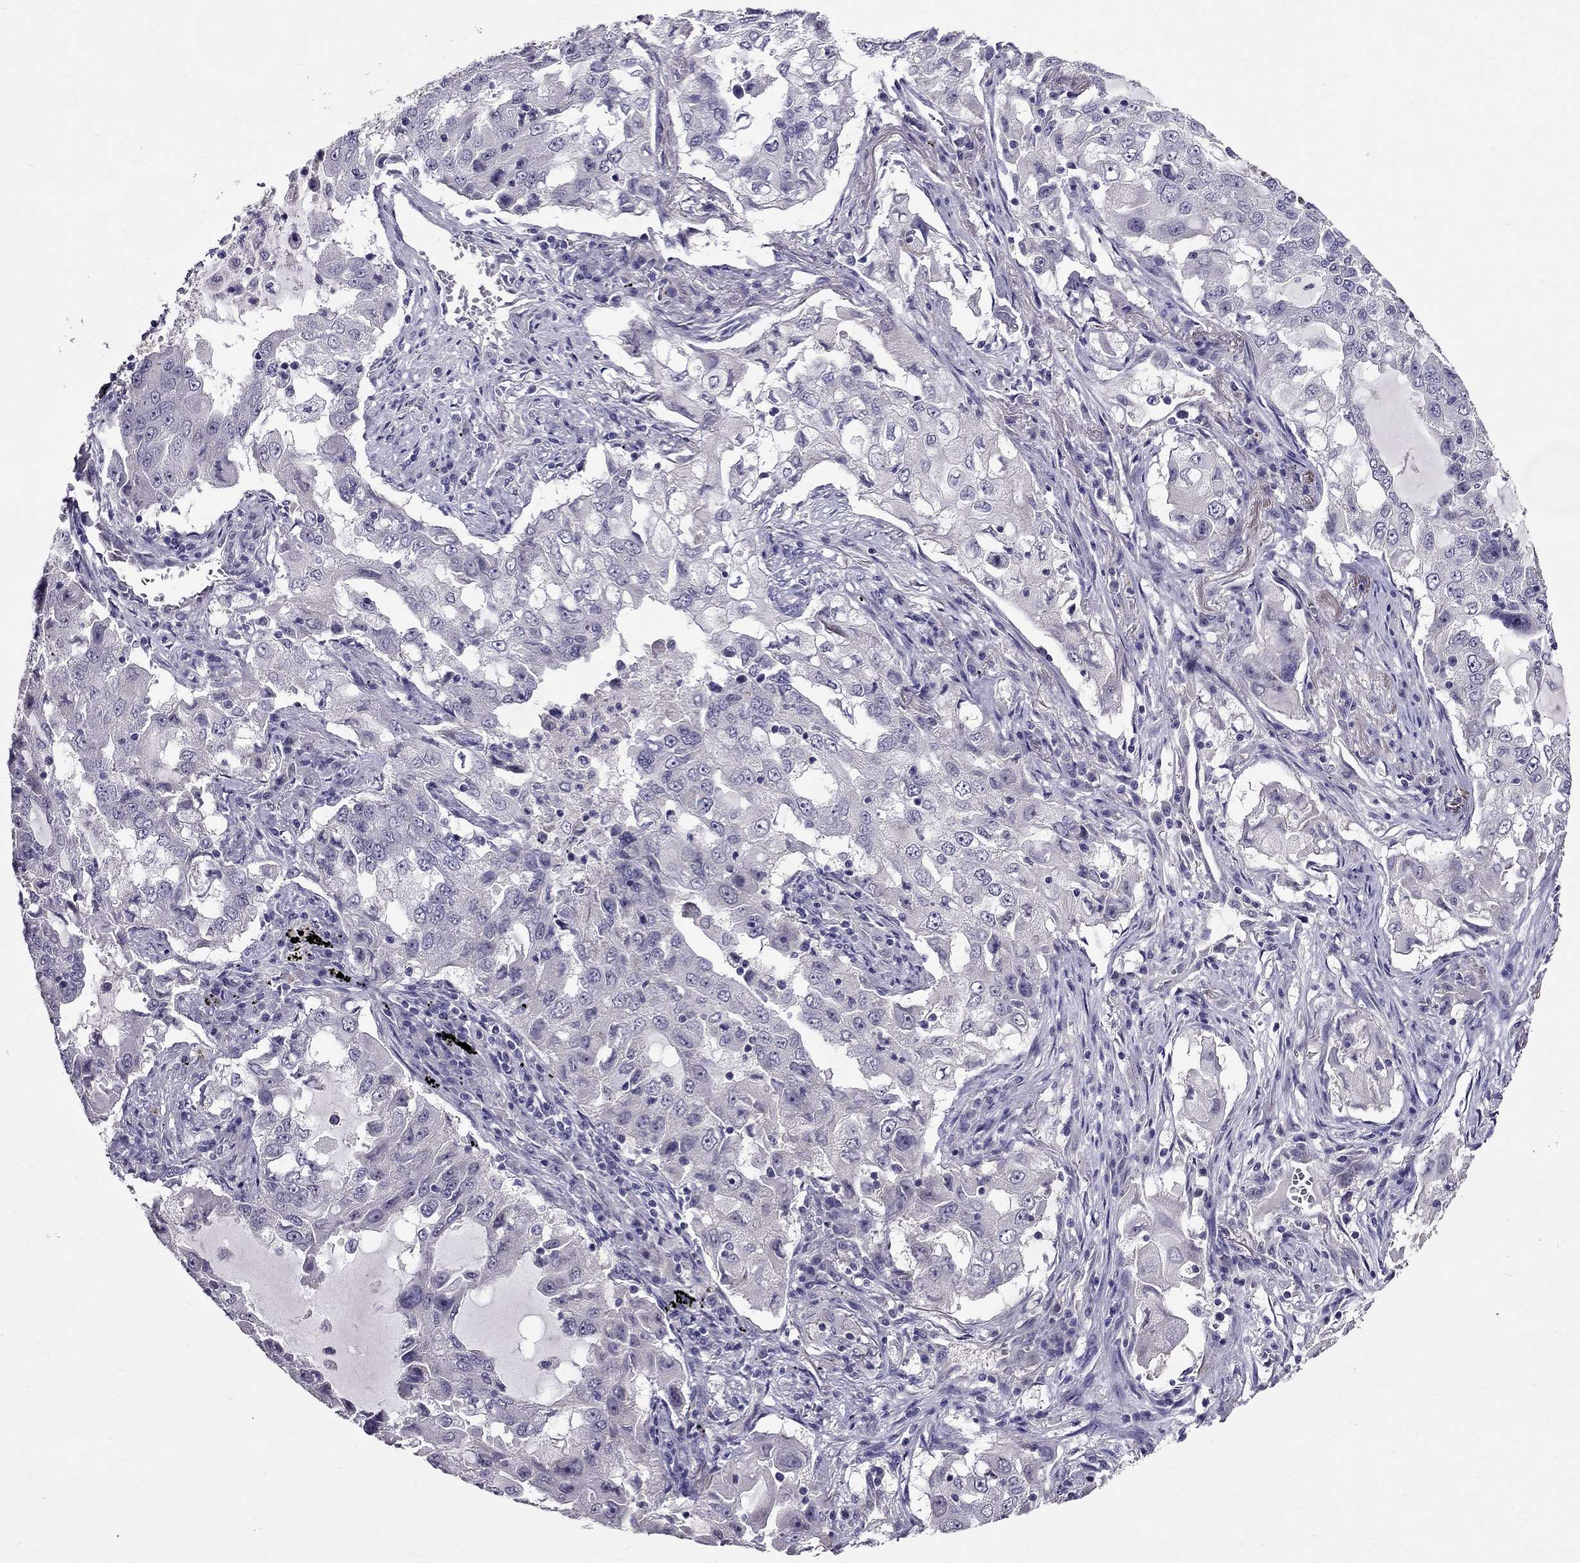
{"staining": {"intensity": "negative", "quantity": "none", "location": "none"}, "tissue": "lung cancer", "cell_type": "Tumor cells", "image_type": "cancer", "snomed": [{"axis": "morphology", "description": "Adenocarcinoma, NOS"}, {"axis": "topography", "description": "Lung"}], "caption": "Adenocarcinoma (lung) was stained to show a protein in brown. There is no significant expression in tumor cells.", "gene": "DUSP15", "patient": {"sex": "female", "age": 61}}